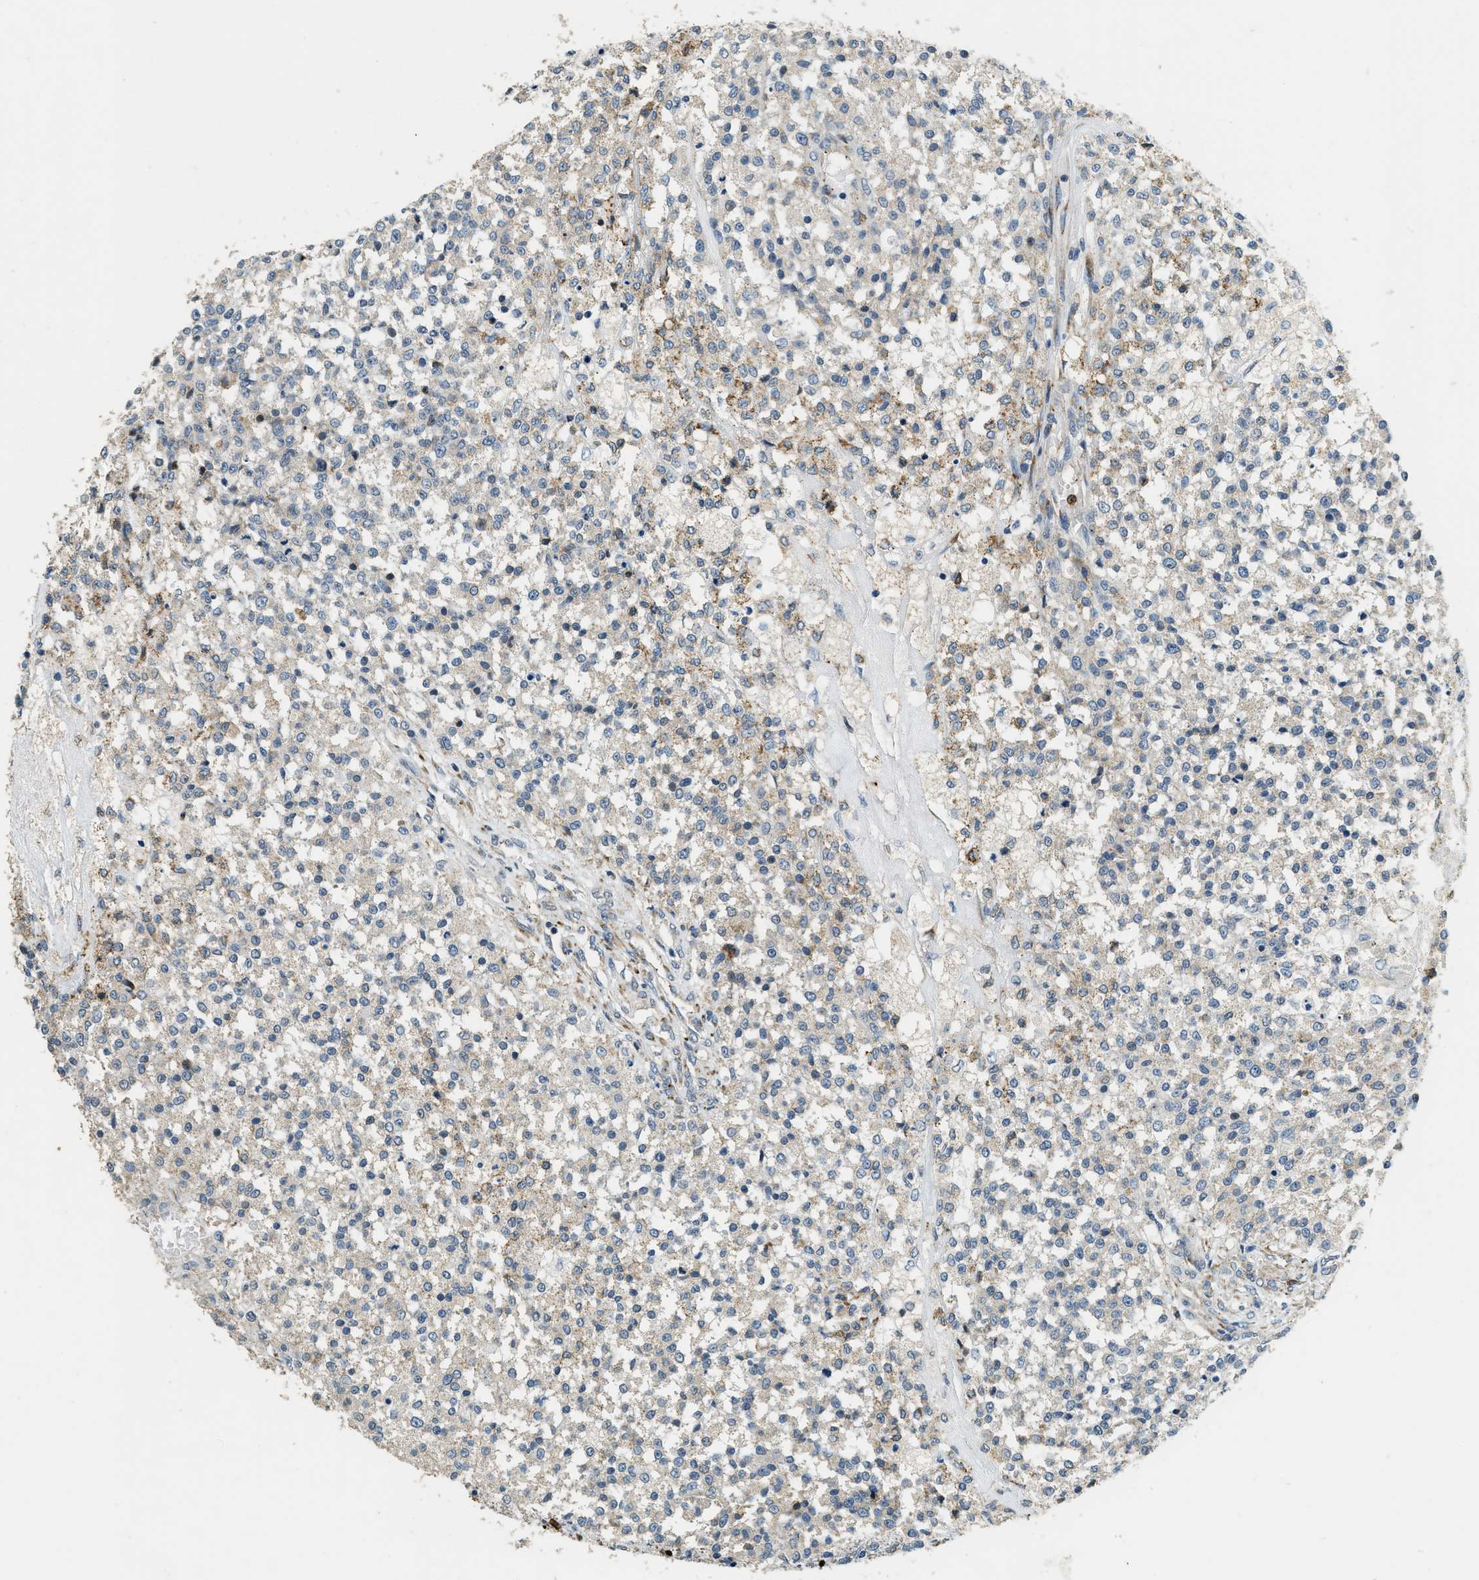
{"staining": {"intensity": "moderate", "quantity": "<25%", "location": "cytoplasmic/membranous"}, "tissue": "testis cancer", "cell_type": "Tumor cells", "image_type": "cancer", "snomed": [{"axis": "morphology", "description": "Seminoma, NOS"}, {"axis": "topography", "description": "Testis"}], "caption": "Testis cancer stained with DAB (3,3'-diaminobenzidine) immunohistochemistry displays low levels of moderate cytoplasmic/membranous staining in approximately <25% of tumor cells. The protein is shown in brown color, while the nuclei are stained blue.", "gene": "HERC2", "patient": {"sex": "male", "age": 59}}